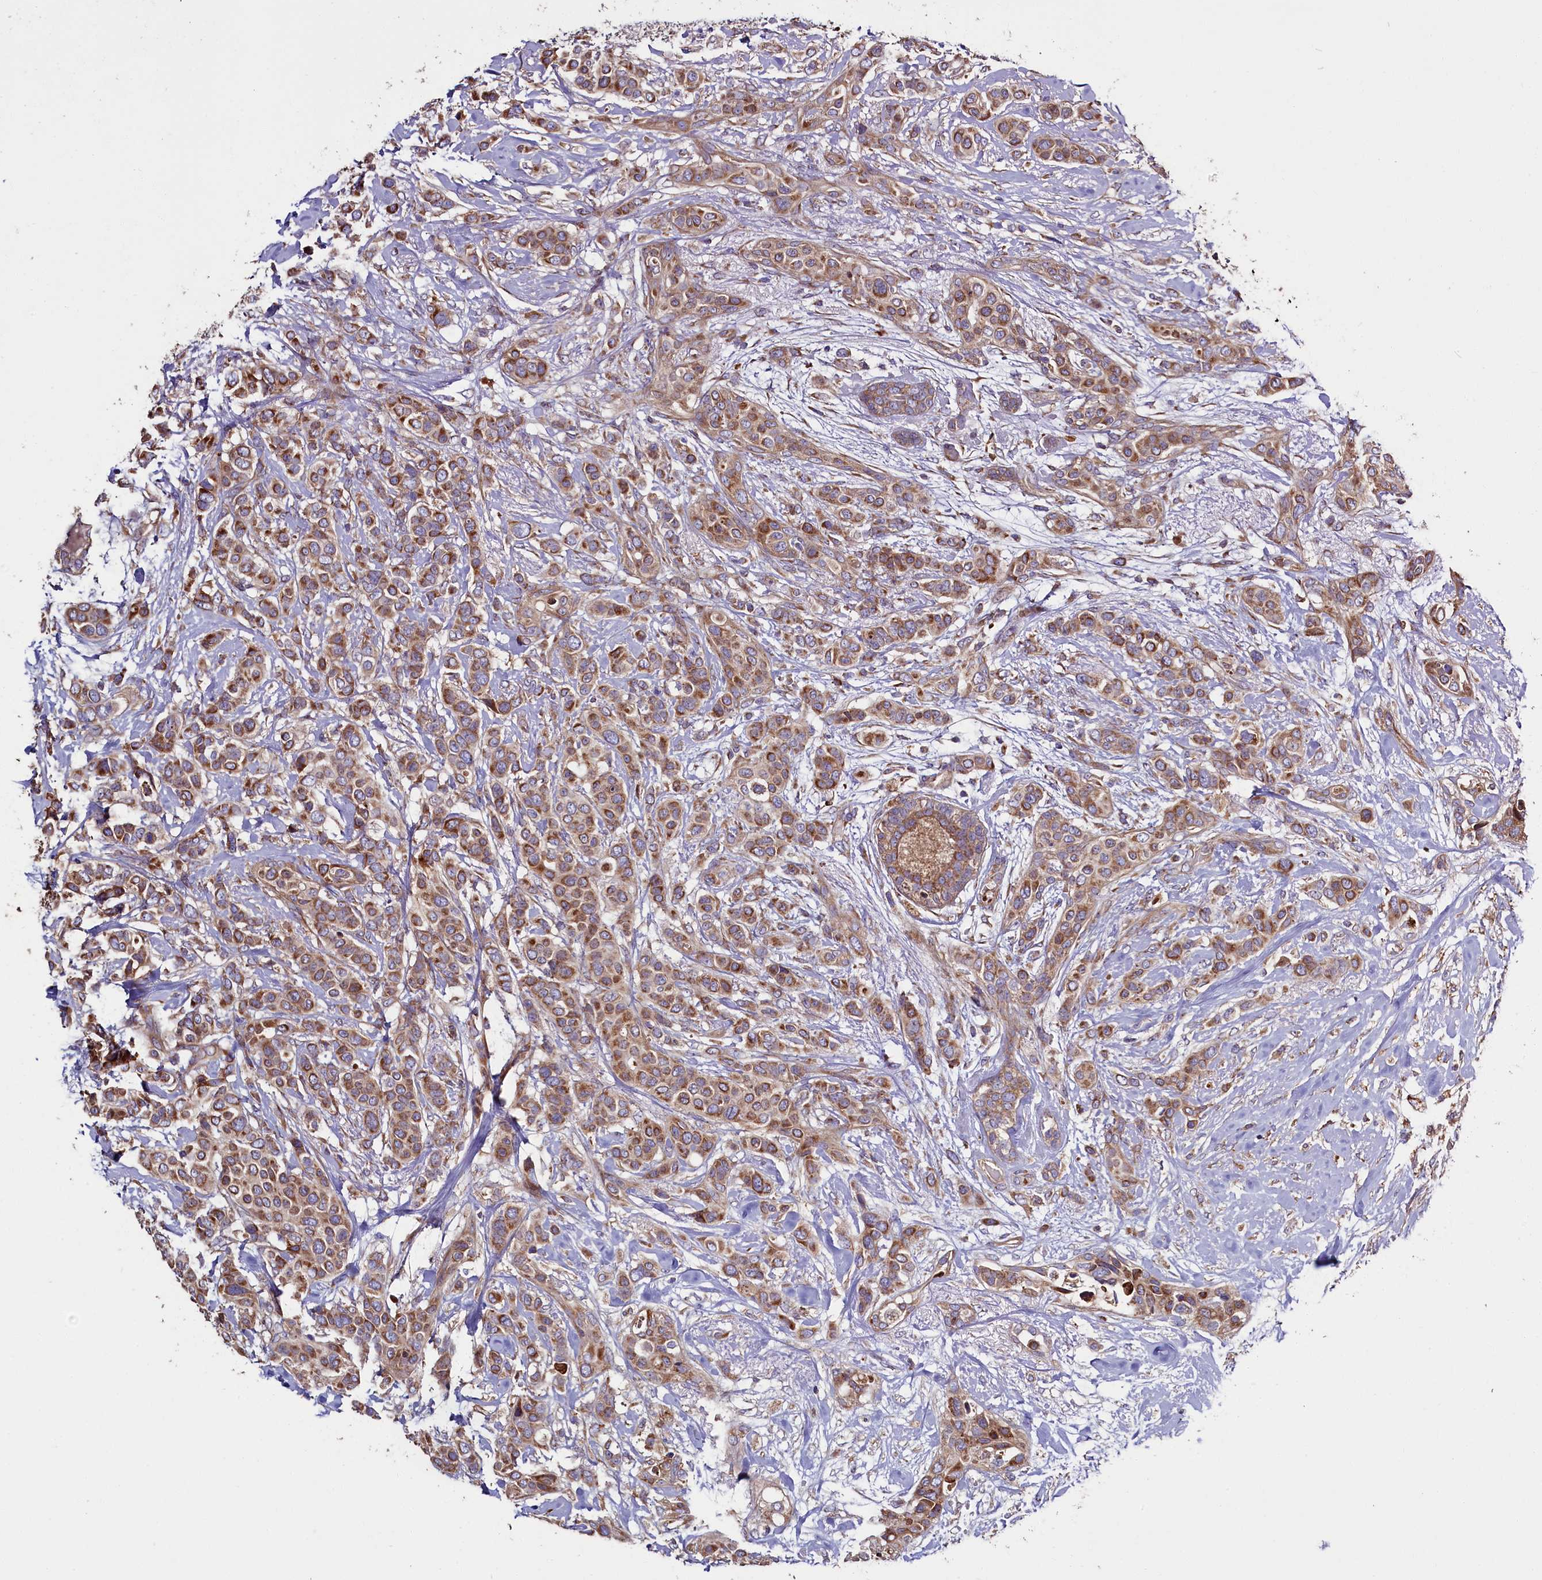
{"staining": {"intensity": "moderate", "quantity": ">75%", "location": "cytoplasmic/membranous"}, "tissue": "breast cancer", "cell_type": "Tumor cells", "image_type": "cancer", "snomed": [{"axis": "morphology", "description": "Lobular carcinoma"}, {"axis": "topography", "description": "Breast"}], "caption": "Immunohistochemistry (DAB (3,3'-diaminobenzidine)) staining of human breast cancer (lobular carcinoma) demonstrates moderate cytoplasmic/membranous protein expression in about >75% of tumor cells. The protein is shown in brown color, while the nuclei are stained blue.", "gene": "ZSWIM1", "patient": {"sex": "female", "age": 51}}